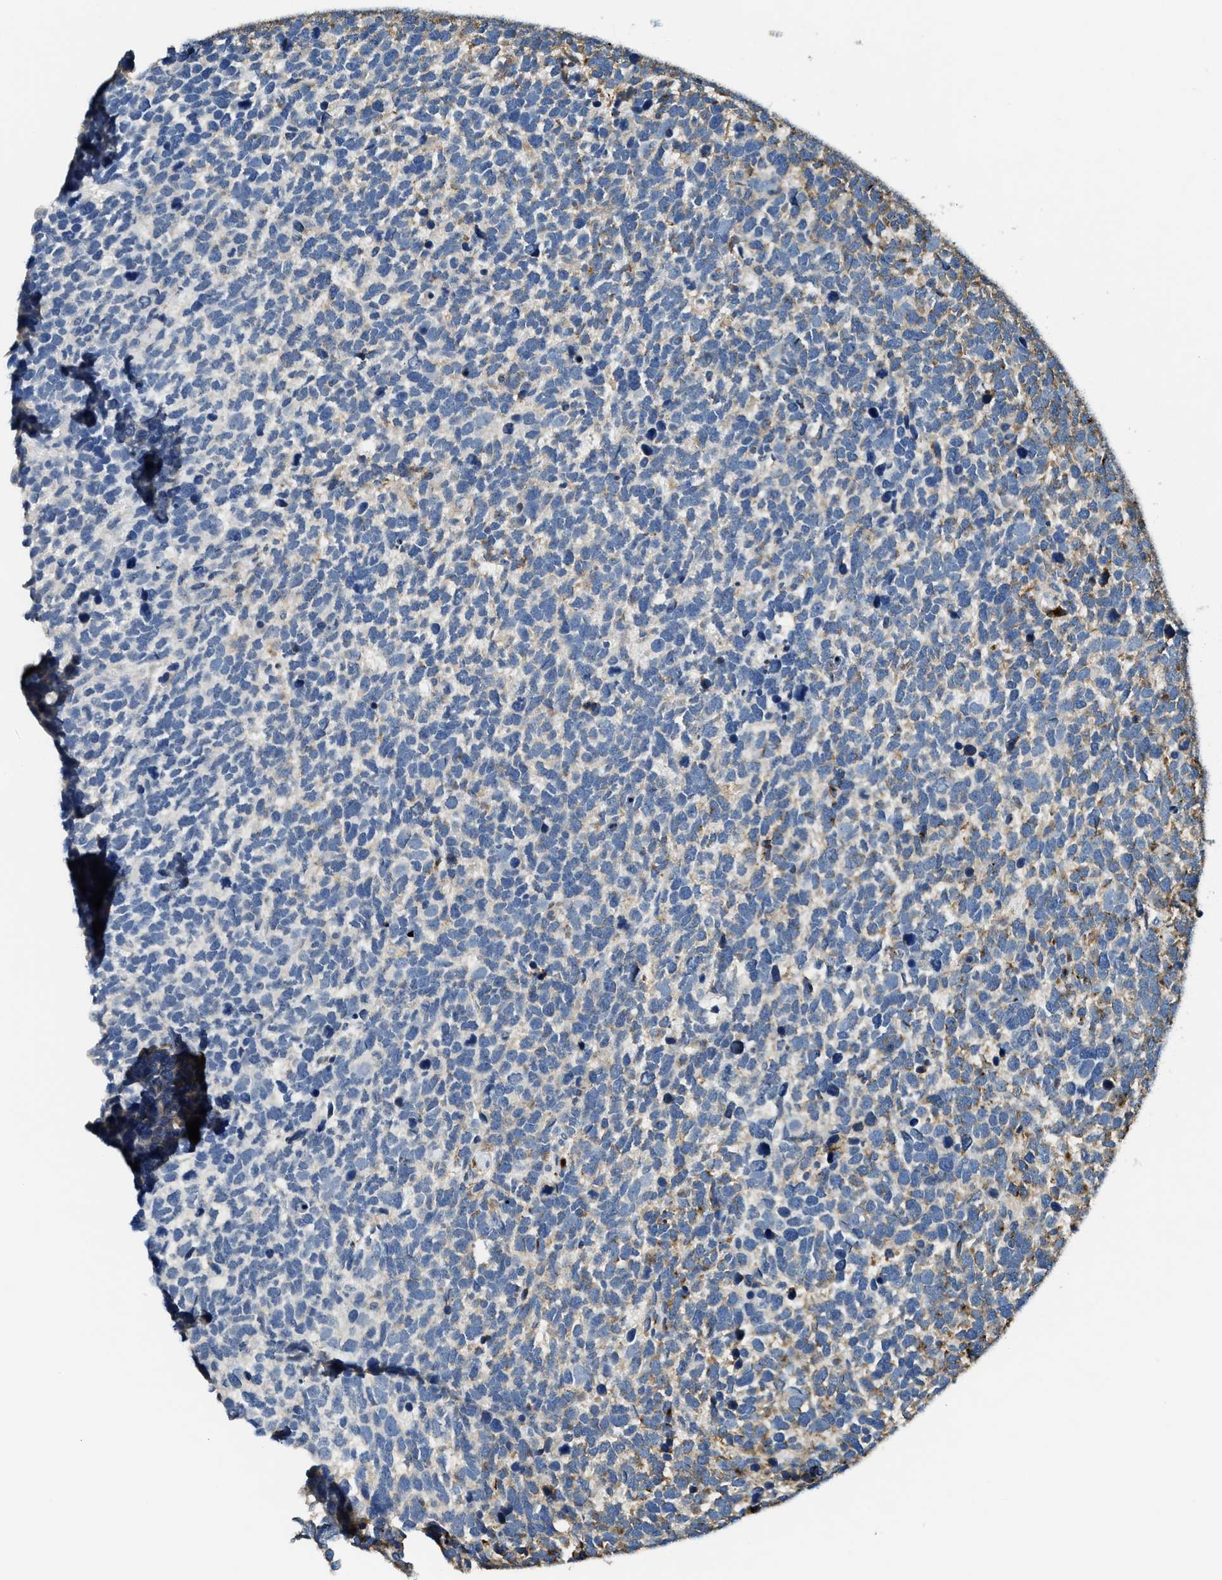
{"staining": {"intensity": "moderate", "quantity": "<25%", "location": "cytoplasmic/membranous"}, "tissue": "urothelial cancer", "cell_type": "Tumor cells", "image_type": "cancer", "snomed": [{"axis": "morphology", "description": "Urothelial carcinoma, High grade"}, {"axis": "topography", "description": "Urinary bladder"}], "caption": "Urothelial carcinoma (high-grade) tissue displays moderate cytoplasmic/membranous staining in approximately <25% of tumor cells, visualized by immunohistochemistry. Nuclei are stained in blue.", "gene": "LRP1", "patient": {"sex": "female", "age": 82}}